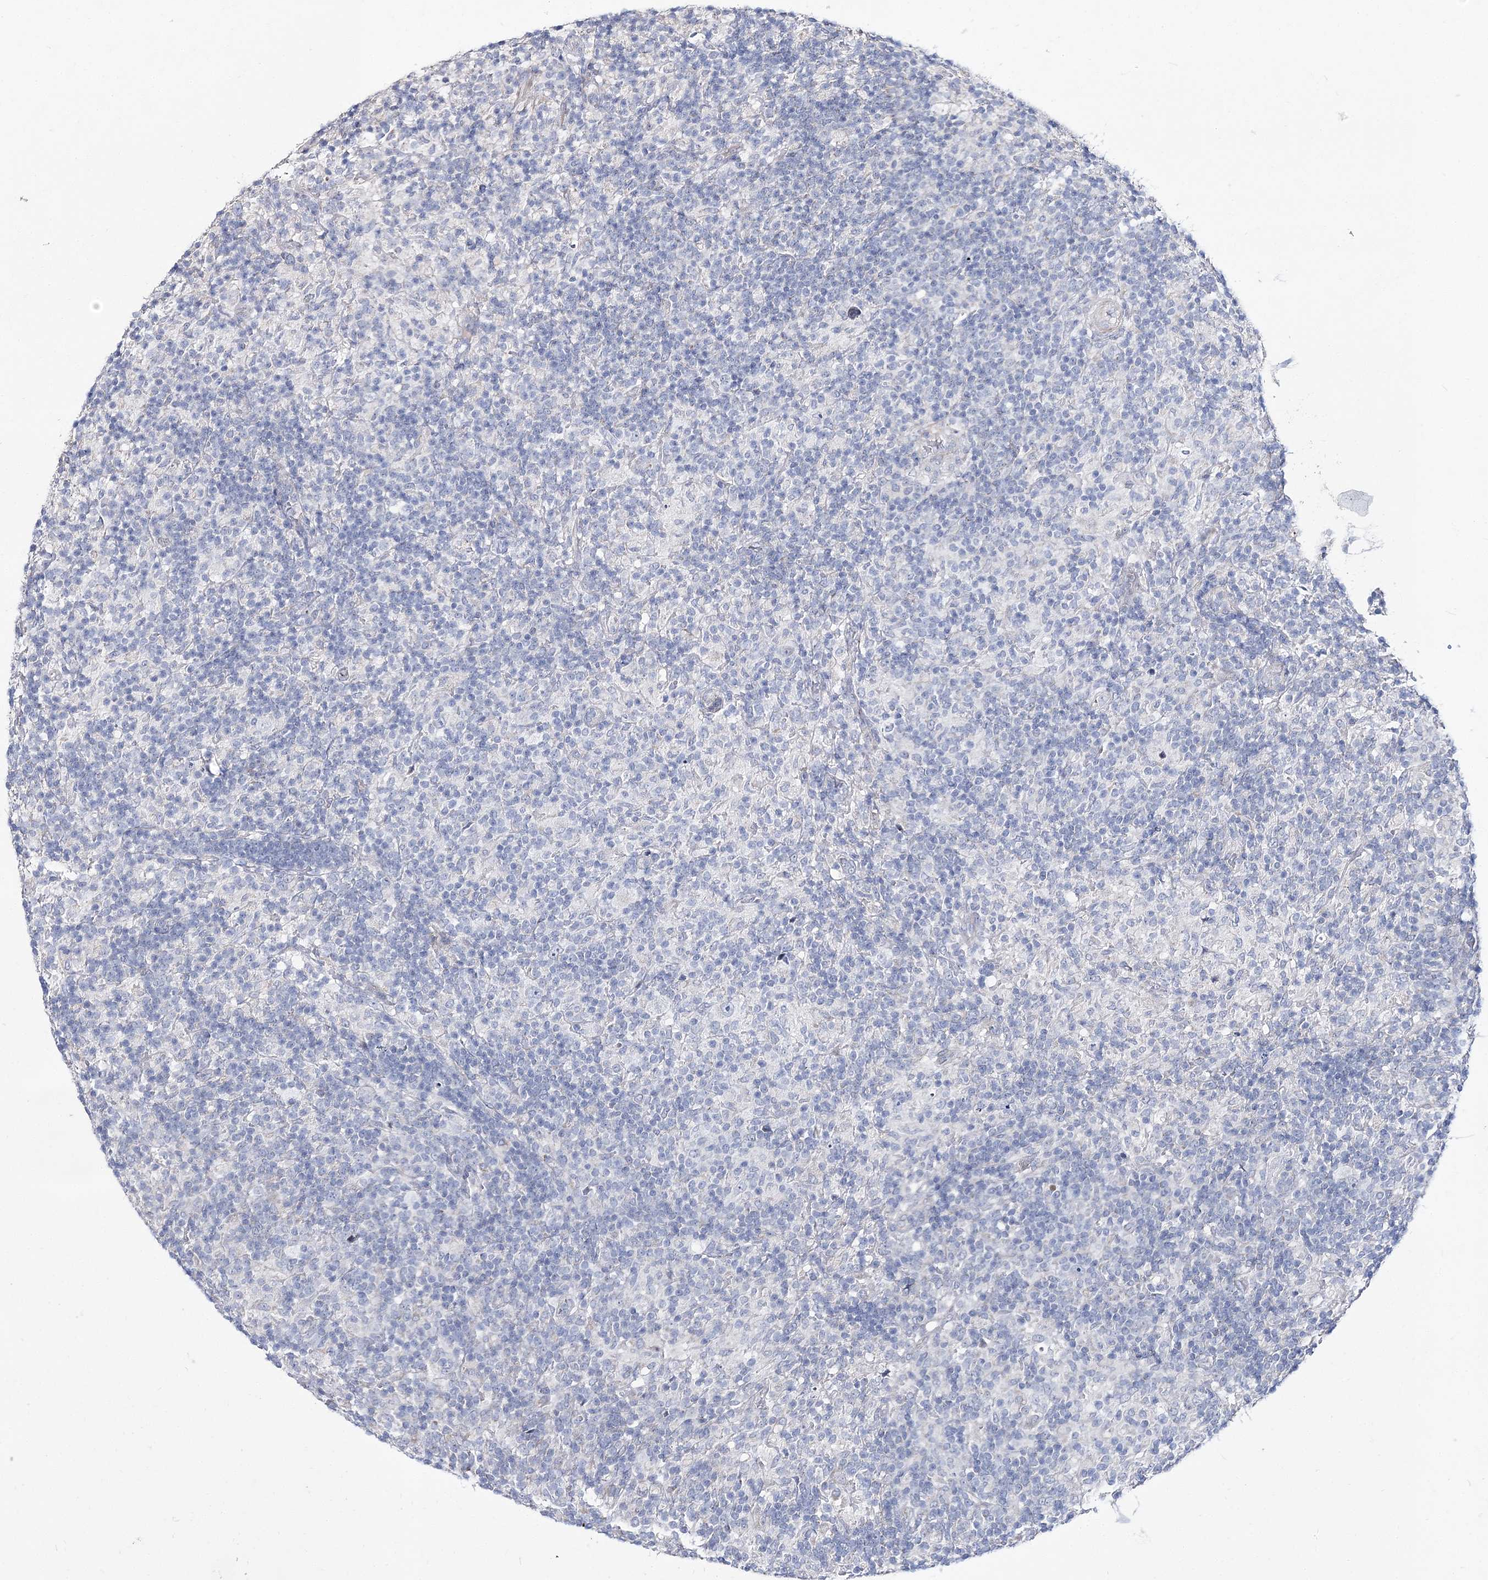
{"staining": {"intensity": "negative", "quantity": "none", "location": "none"}, "tissue": "lymphoma", "cell_type": "Tumor cells", "image_type": "cancer", "snomed": [{"axis": "morphology", "description": "Hodgkin's disease, NOS"}, {"axis": "topography", "description": "Lymph node"}], "caption": "DAB immunohistochemical staining of human lymphoma displays no significant positivity in tumor cells.", "gene": "ANO1", "patient": {"sex": "male", "age": 70}}